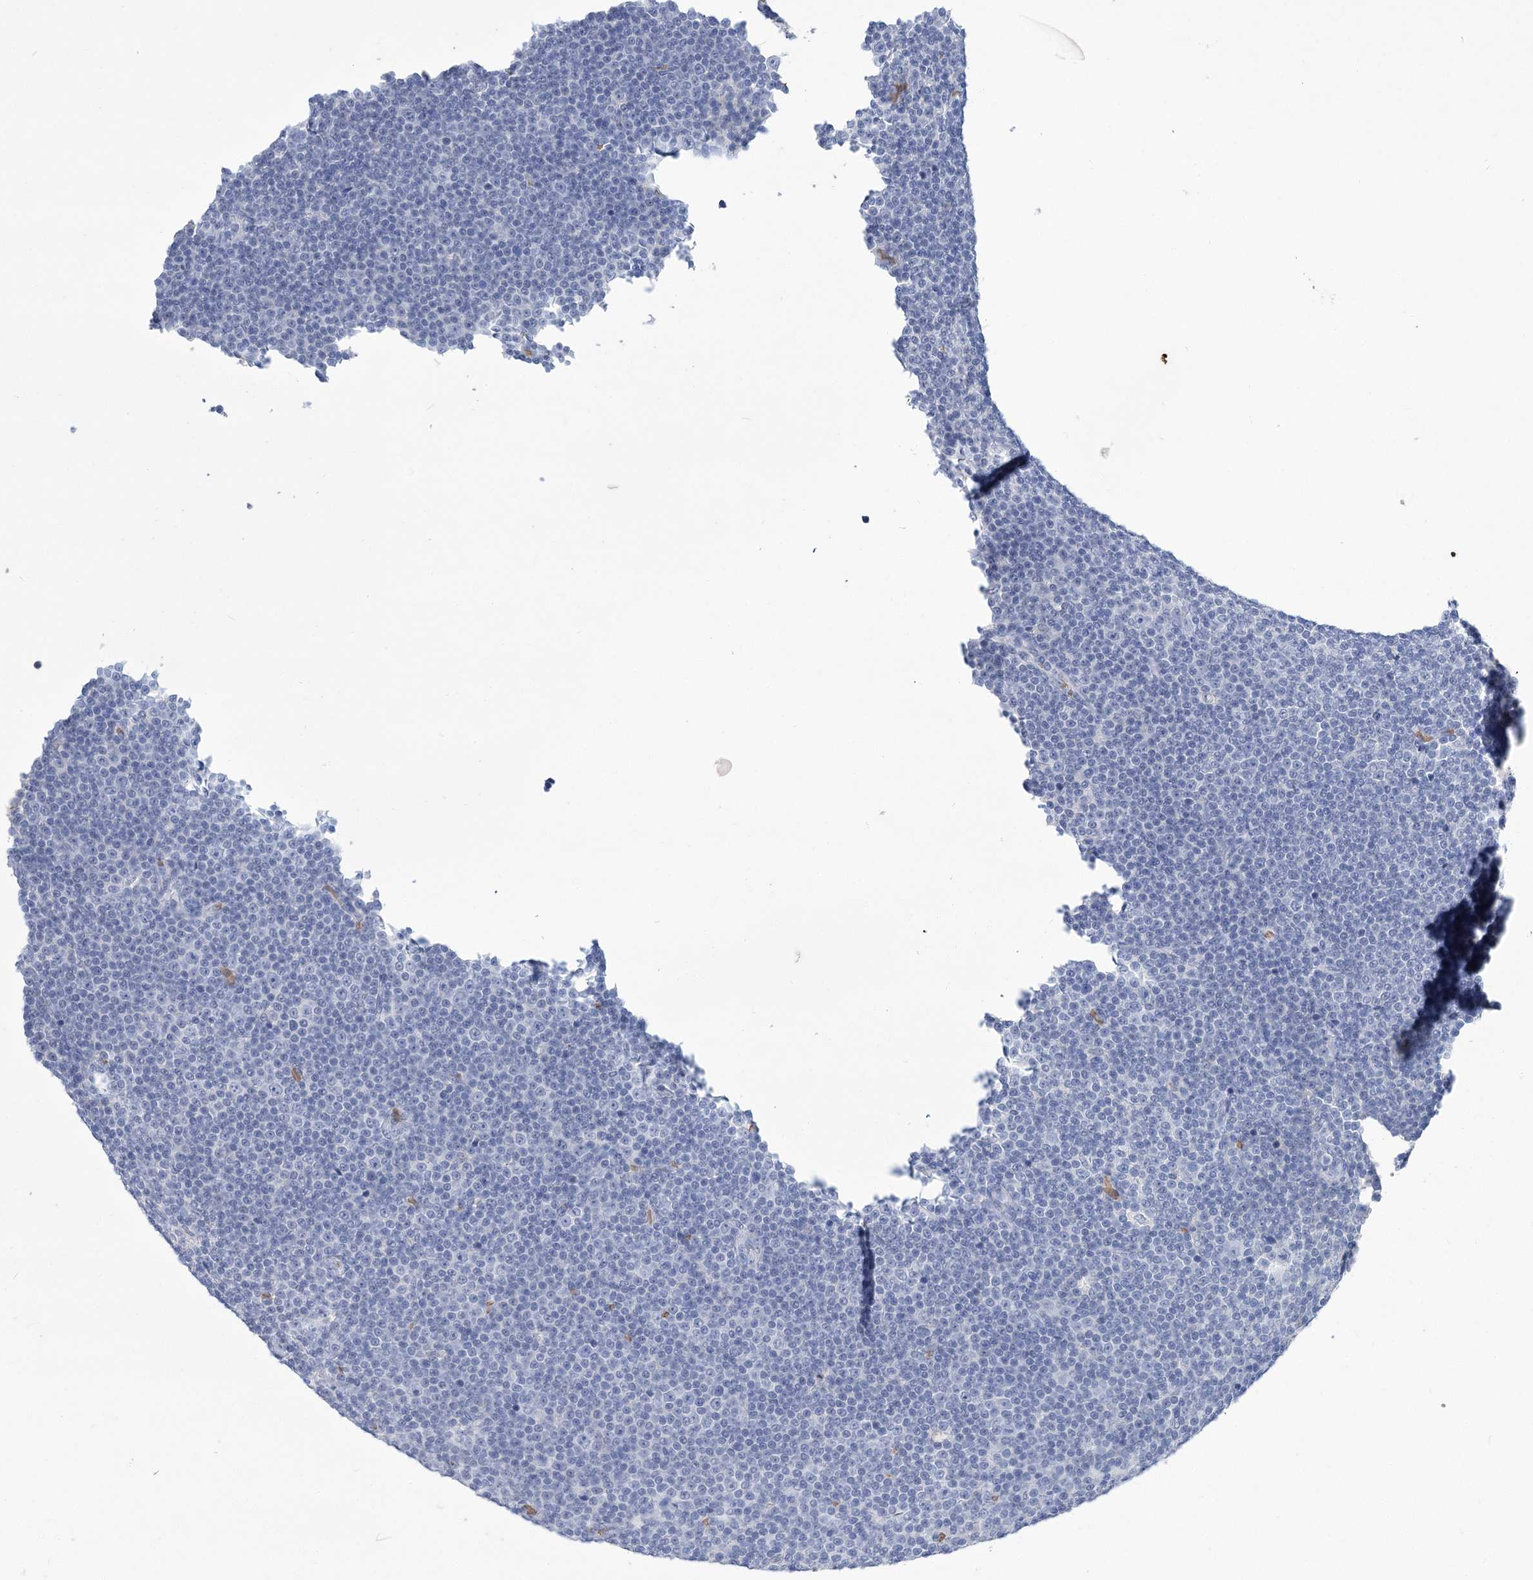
{"staining": {"intensity": "negative", "quantity": "none", "location": "none"}, "tissue": "lymphoma", "cell_type": "Tumor cells", "image_type": "cancer", "snomed": [{"axis": "morphology", "description": "Malignant lymphoma, non-Hodgkin's type, Low grade"}, {"axis": "topography", "description": "Lymph node"}], "caption": "The histopathology image displays no significant staining in tumor cells of malignant lymphoma, non-Hodgkin's type (low-grade).", "gene": "HBA1", "patient": {"sex": "female", "age": 67}}